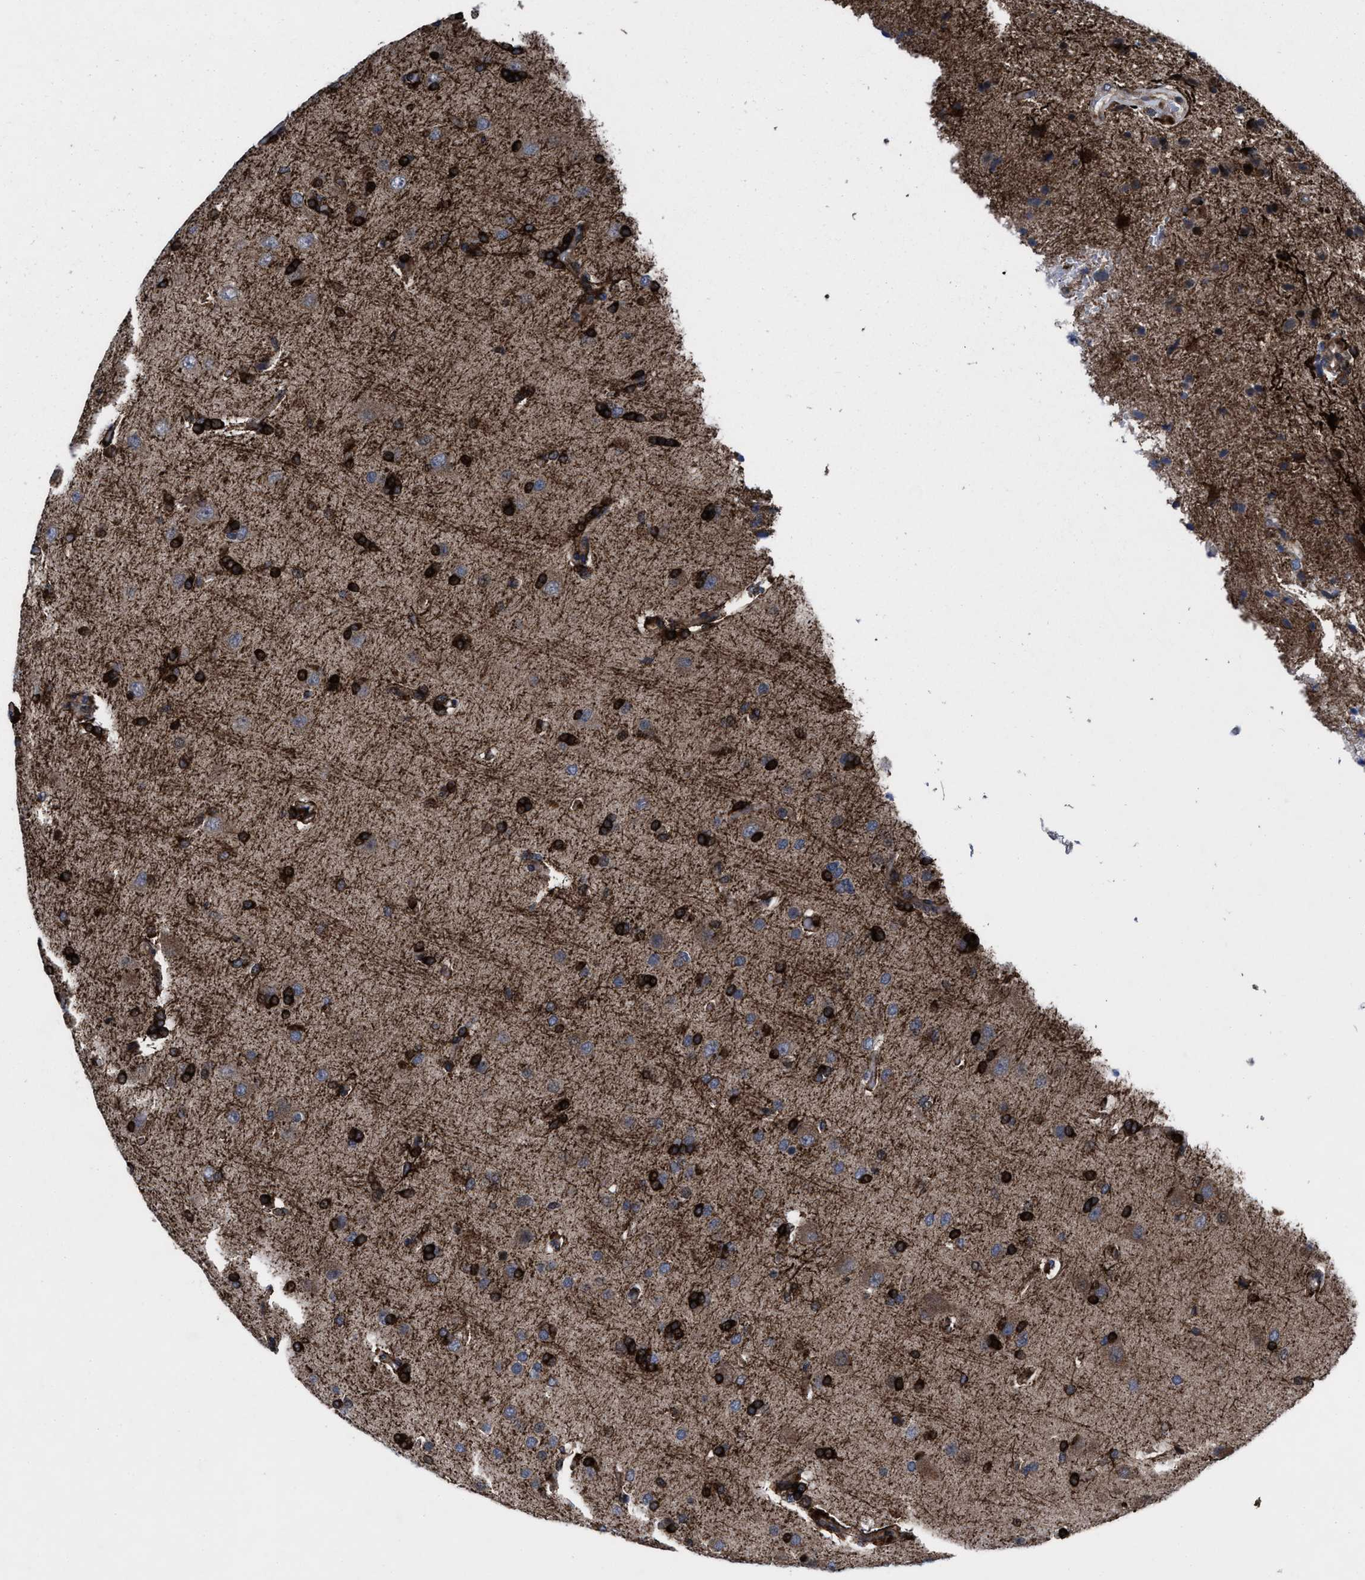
{"staining": {"intensity": "strong", "quantity": ">75%", "location": "cytoplasmic/membranous"}, "tissue": "glioma", "cell_type": "Tumor cells", "image_type": "cancer", "snomed": [{"axis": "morphology", "description": "Glioma, malignant, High grade"}, {"axis": "topography", "description": "Brain"}], "caption": "This image exhibits immunohistochemistry staining of high-grade glioma (malignant), with high strong cytoplasmic/membranous expression in about >75% of tumor cells.", "gene": "MRPL50", "patient": {"sex": "male", "age": 72}}